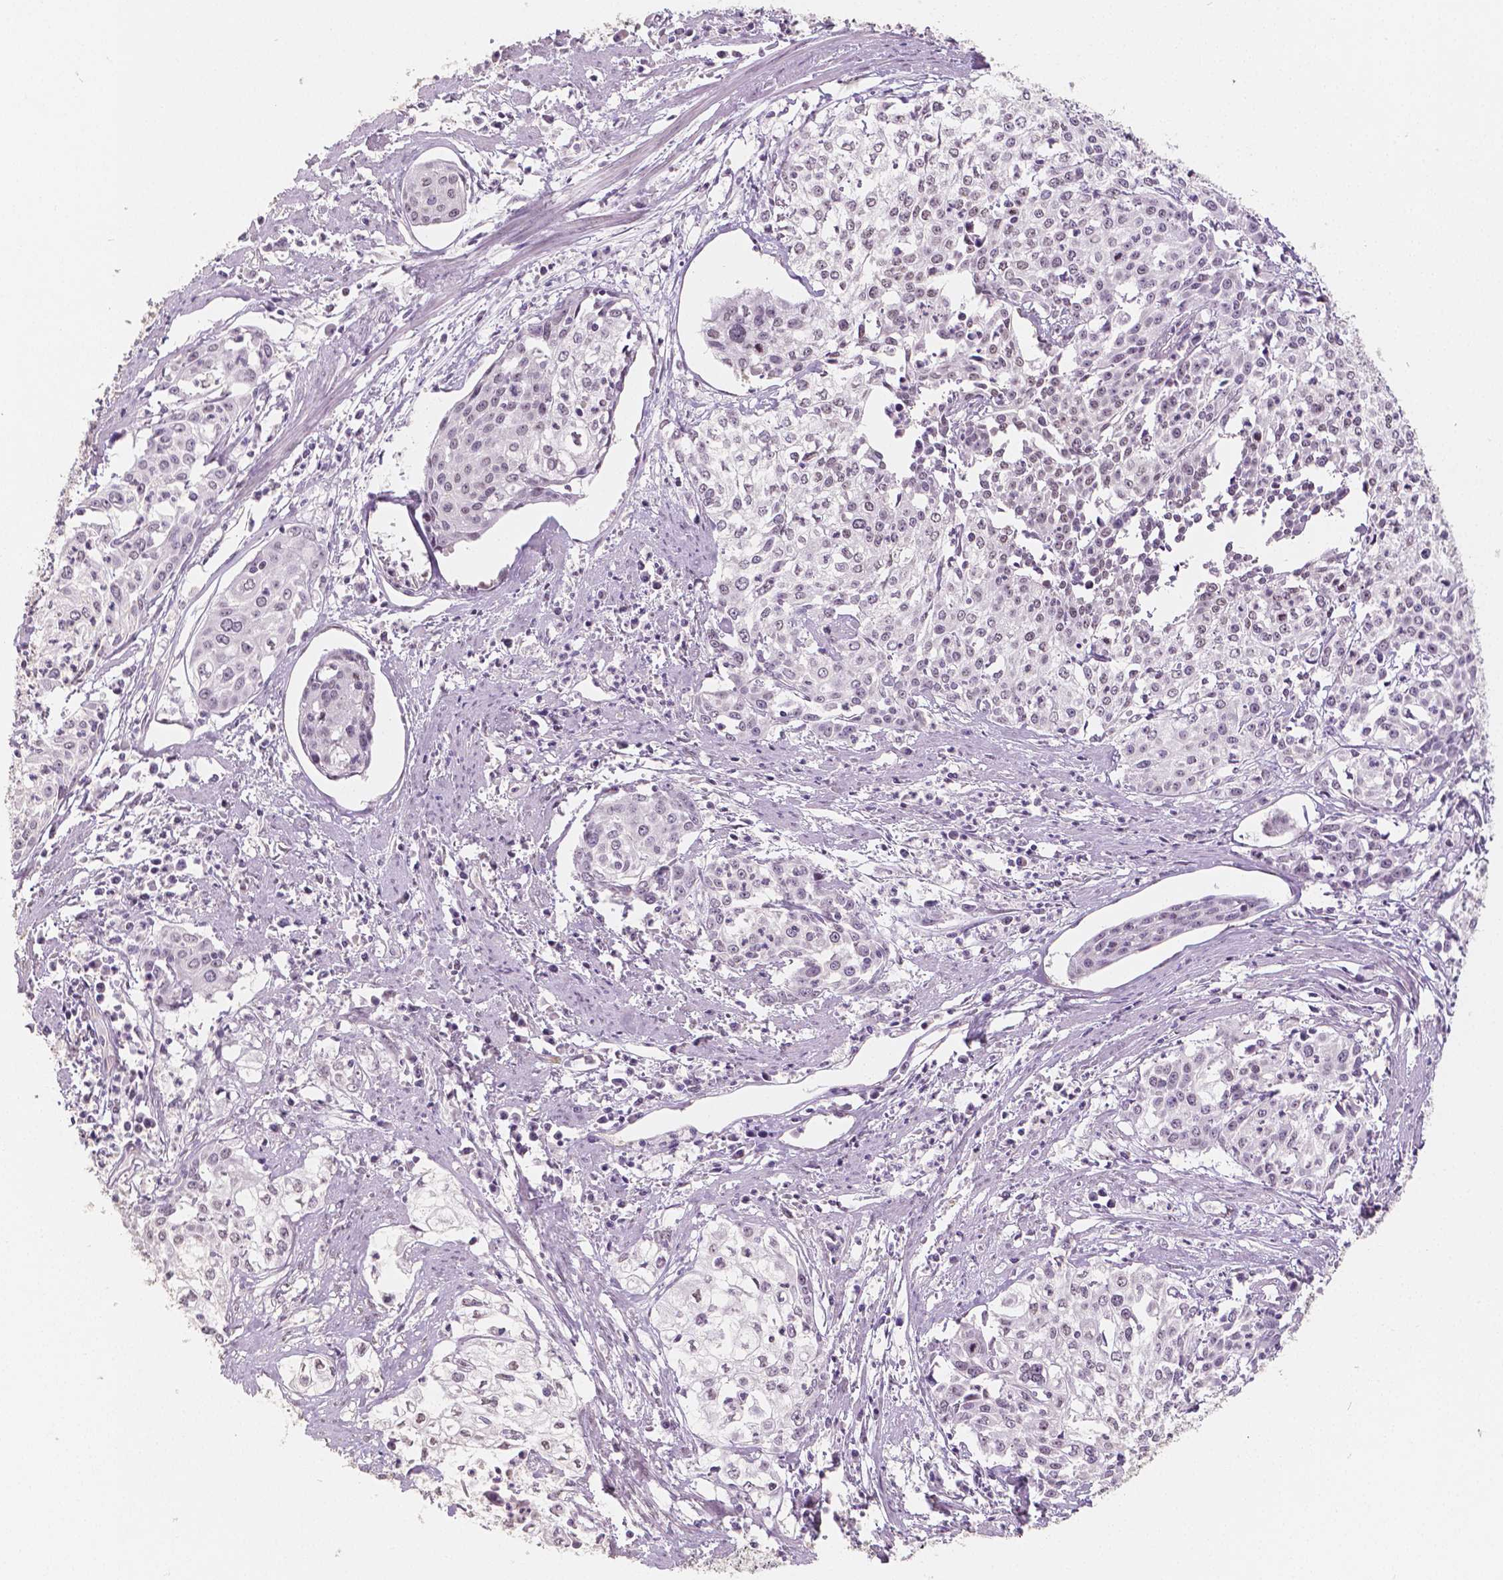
{"staining": {"intensity": "negative", "quantity": "none", "location": "none"}, "tissue": "cervical cancer", "cell_type": "Tumor cells", "image_type": "cancer", "snomed": [{"axis": "morphology", "description": "Squamous cell carcinoma, NOS"}, {"axis": "topography", "description": "Cervix"}], "caption": "There is no significant positivity in tumor cells of cervical squamous cell carcinoma.", "gene": "KDM5B", "patient": {"sex": "female", "age": 39}}